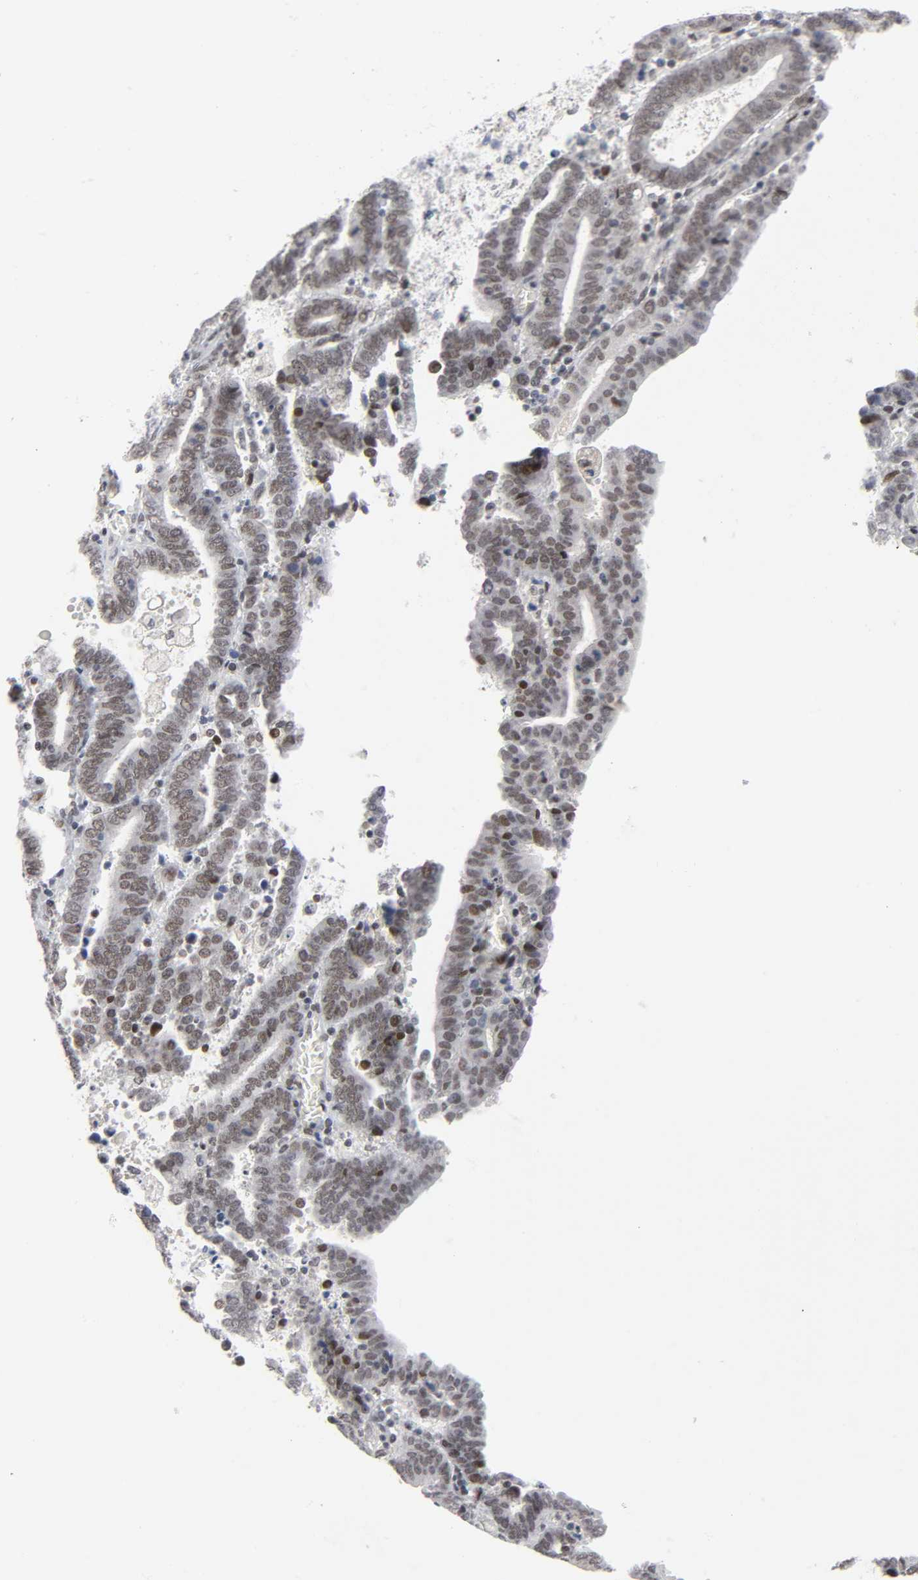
{"staining": {"intensity": "moderate", "quantity": ">75%", "location": "nuclear"}, "tissue": "endometrial cancer", "cell_type": "Tumor cells", "image_type": "cancer", "snomed": [{"axis": "morphology", "description": "Adenocarcinoma, NOS"}, {"axis": "topography", "description": "Uterus"}], "caption": "Endometrial cancer stained with immunohistochemistry shows moderate nuclear staining in approximately >75% of tumor cells. (IHC, brightfield microscopy, high magnification).", "gene": "DIDO1", "patient": {"sex": "female", "age": 83}}